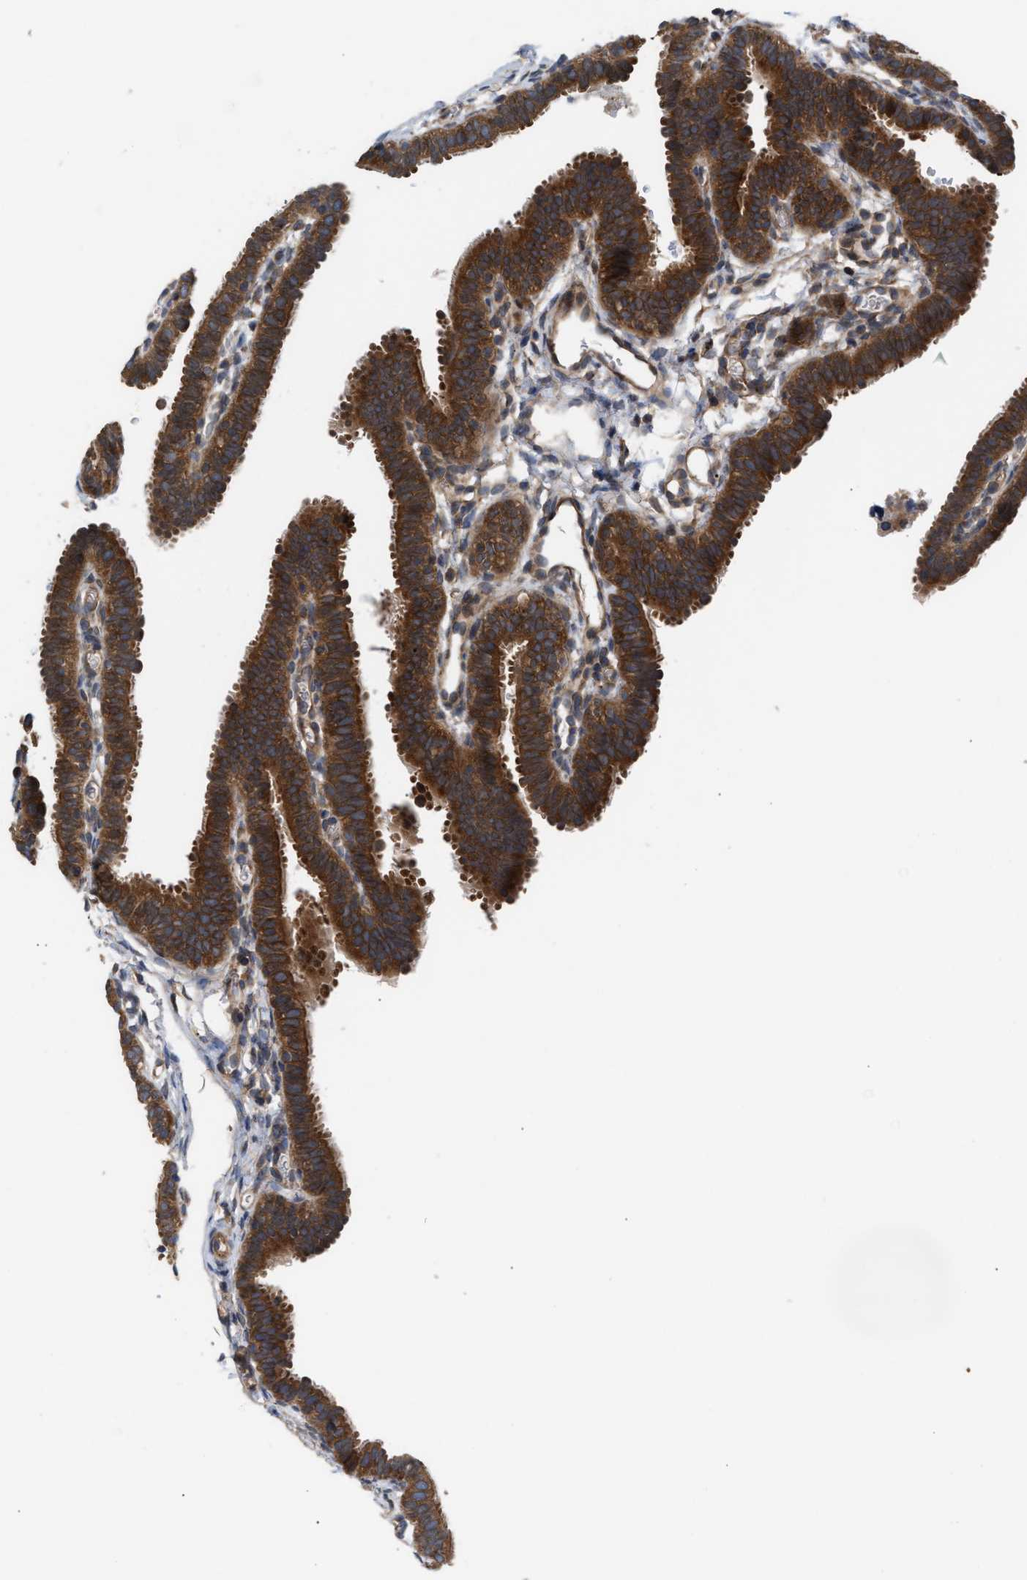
{"staining": {"intensity": "strong", "quantity": ">75%", "location": "cytoplasmic/membranous"}, "tissue": "fallopian tube", "cell_type": "Glandular cells", "image_type": "normal", "snomed": [{"axis": "morphology", "description": "Normal tissue, NOS"}, {"axis": "topography", "description": "Fallopian tube"}, {"axis": "topography", "description": "Placenta"}], "caption": "High-power microscopy captured an IHC histopathology image of unremarkable fallopian tube, revealing strong cytoplasmic/membranous positivity in about >75% of glandular cells. (DAB (3,3'-diaminobenzidine) IHC with brightfield microscopy, high magnification).", "gene": "LAPTM4B", "patient": {"sex": "female", "age": 34}}